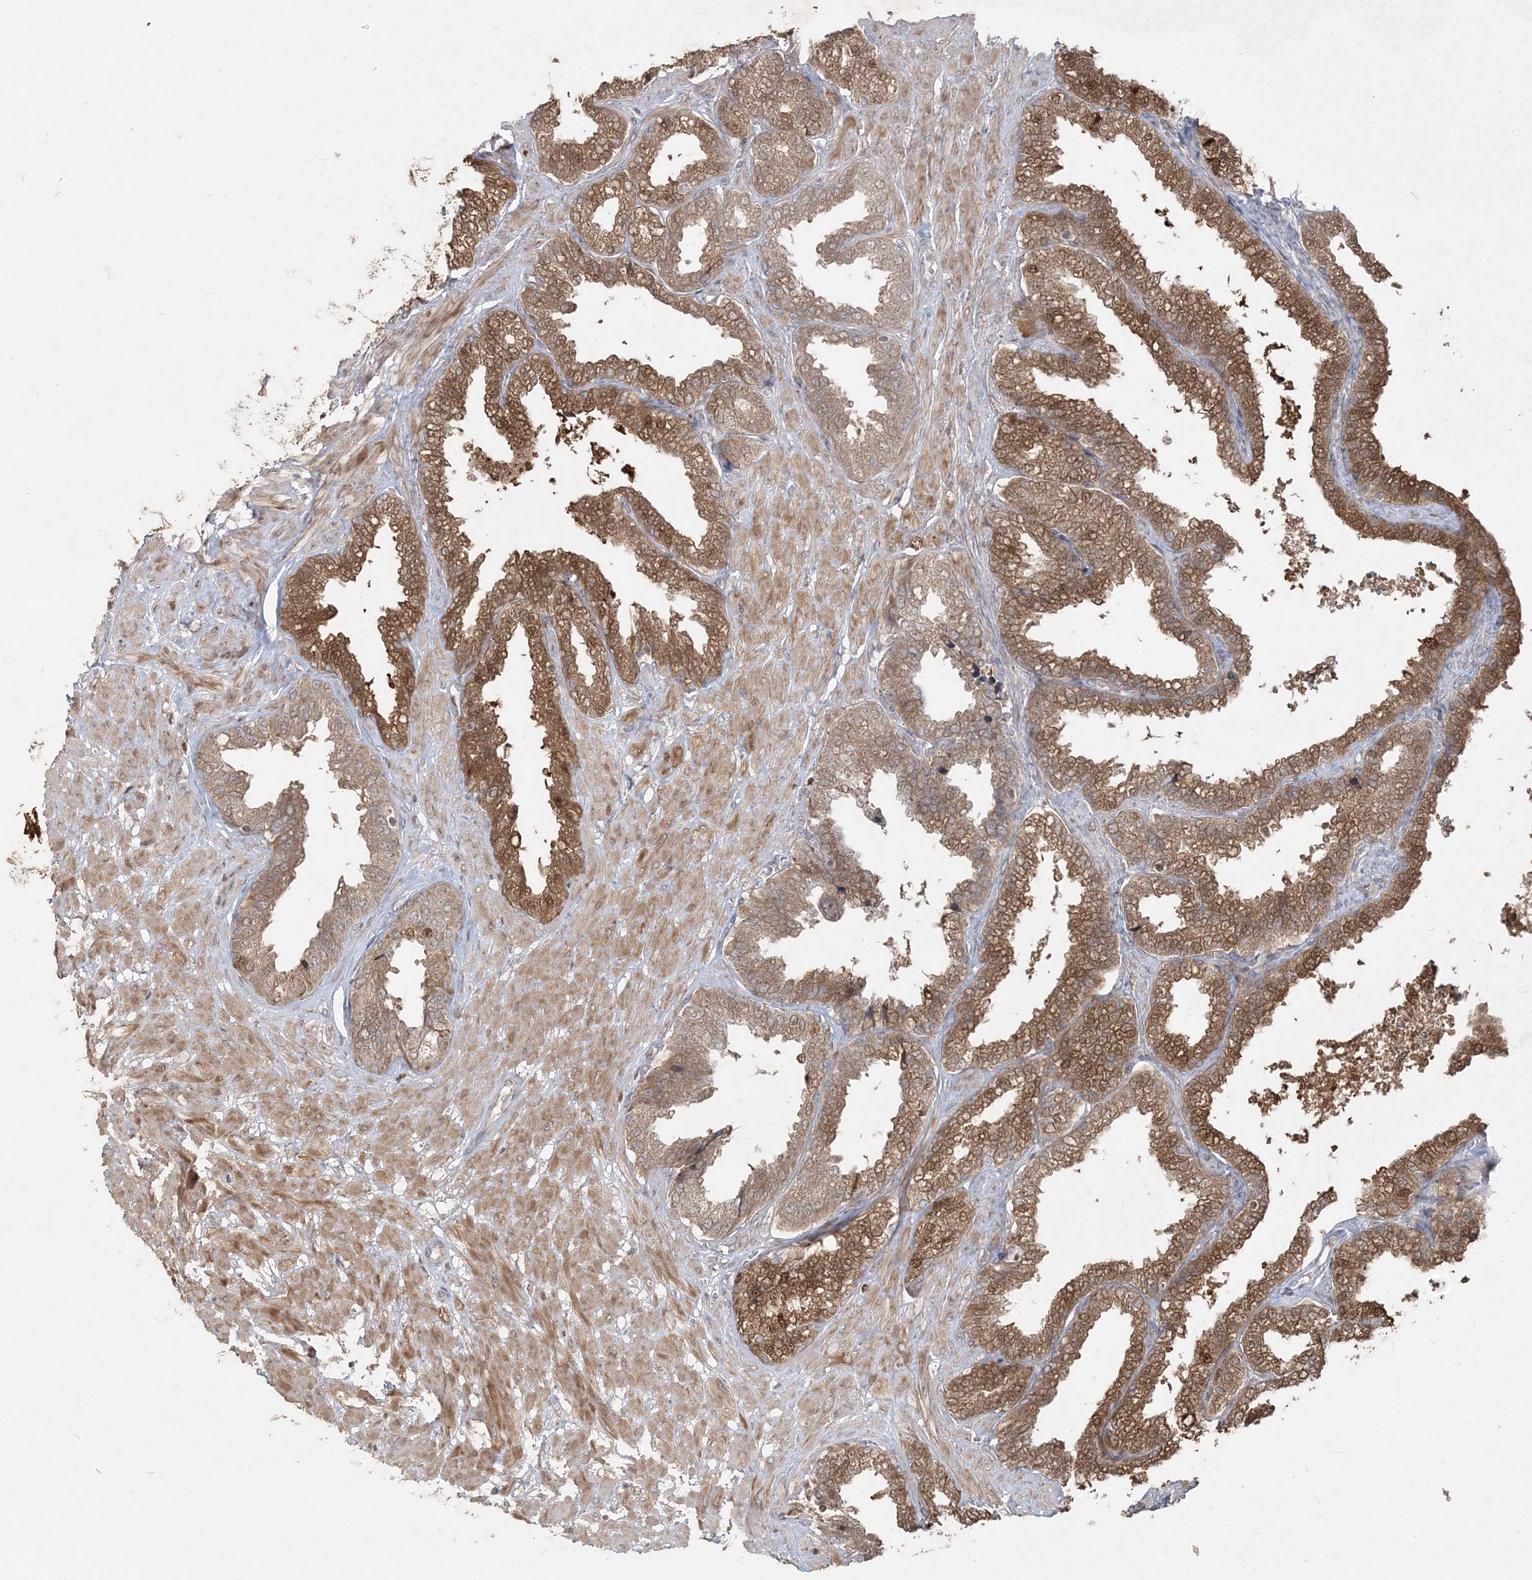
{"staining": {"intensity": "moderate", "quantity": ">75%", "location": "cytoplasmic/membranous,nuclear"}, "tissue": "seminal vesicle", "cell_type": "Glandular cells", "image_type": "normal", "snomed": [{"axis": "morphology", "description": "Normal tissue, NOS"}, {"axis": "topography", "description": "Seminal veicle"}], "caption": "Human seminal vesicle stained for a protein (brown) displays moderate cytoplasmic/membranous,nuclear positive positivity in approximately >75% of glandular cells.", "gene": "SLU7", "patient": {"sex": "male", "age": 46}}